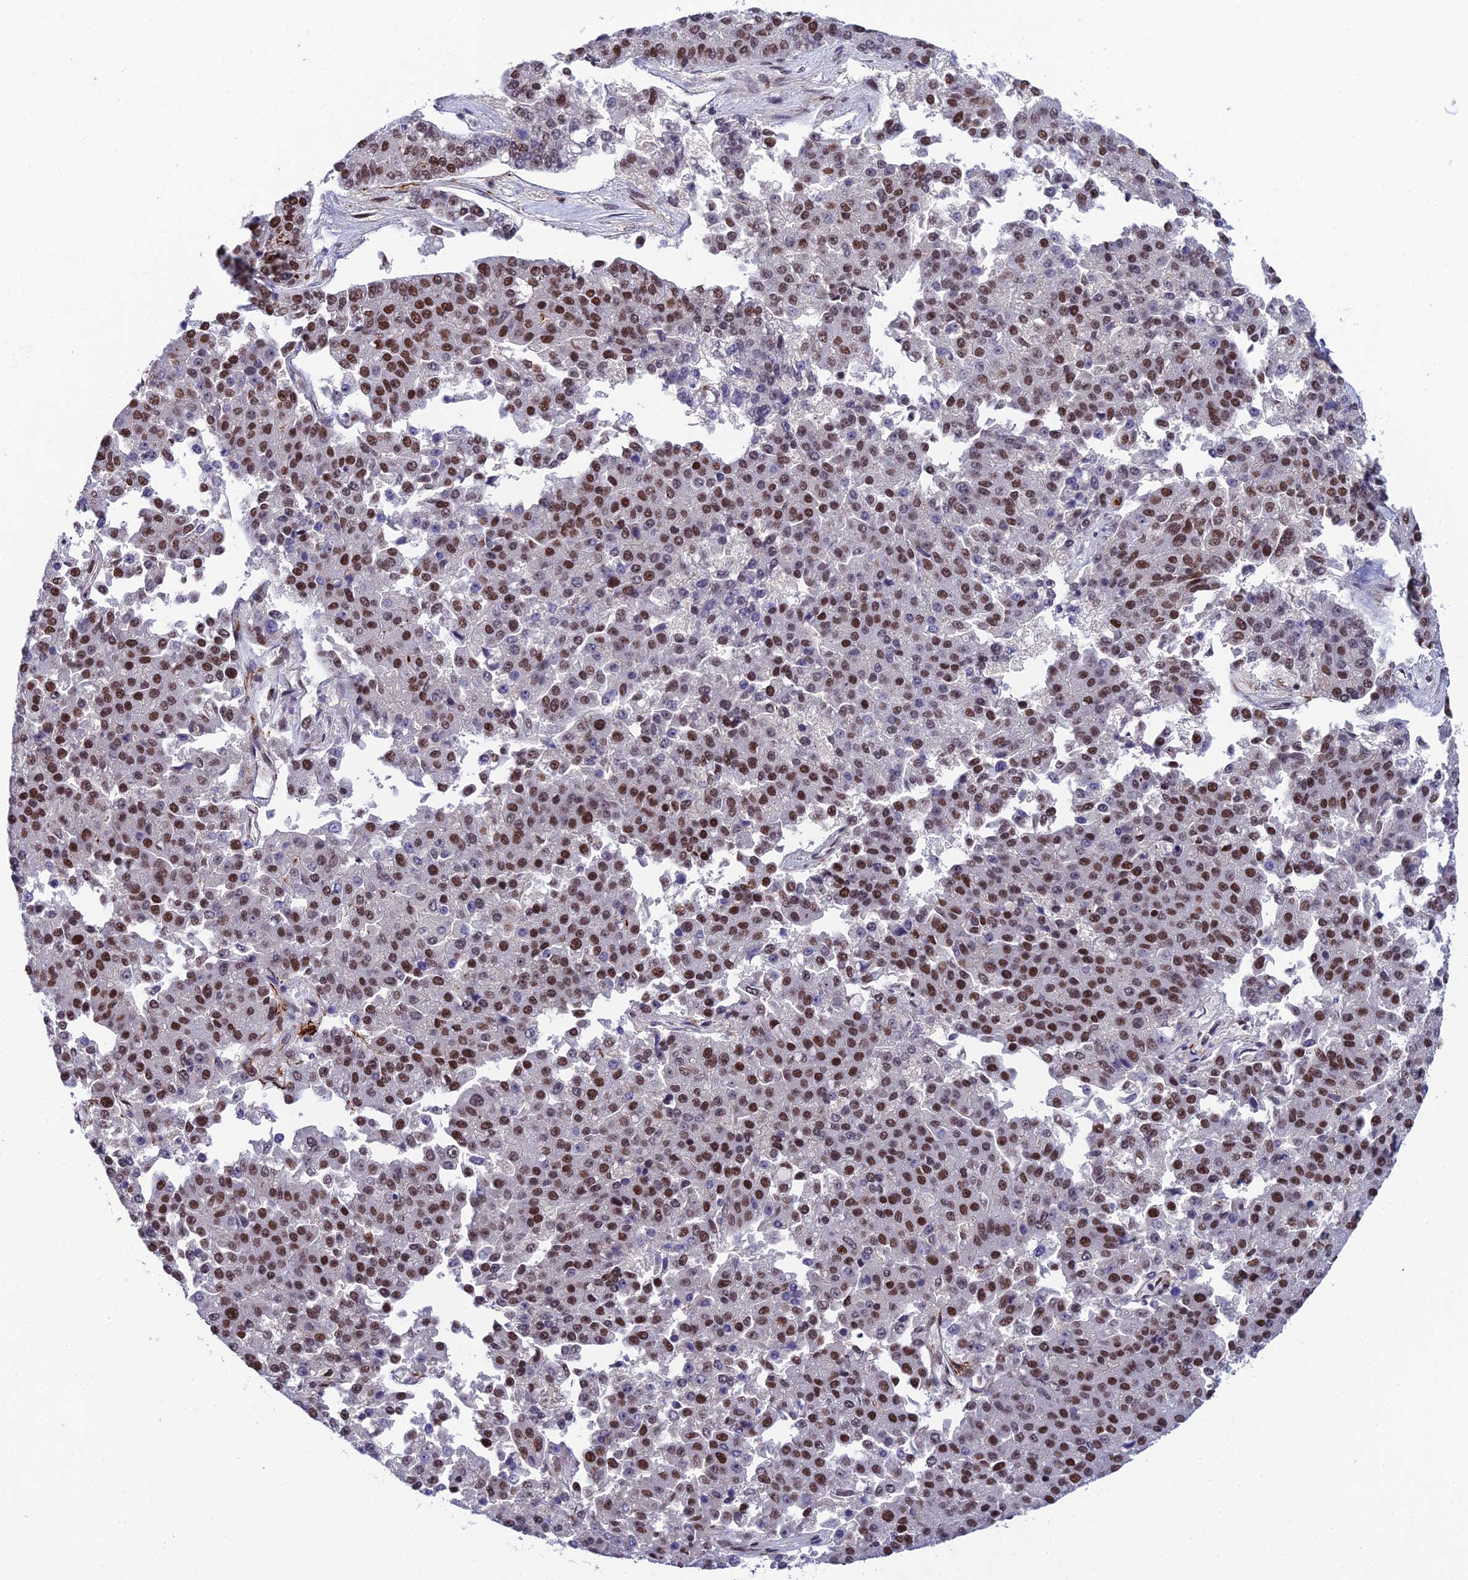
{"staining": {"intensity": "moderate", "quantity": ">75%", "location": "nuclear"}, "tissue": "pancreatic cancer", "cell_type": "Tumor cells", "image_type": "cancer", "snomed": [{"axis": "morphology", "description": "Adenocarcinoma, NOS"}, {"axis": "topography", "description": "Pancreas"}], "caption": "Immunohistochemical staining of human pancreatic cancer exhibits moderate nuclear protein staining in approximately >75% of tumor cells.", "gene": "SYT15", "patient": {"sex": "male", "age": 50}}